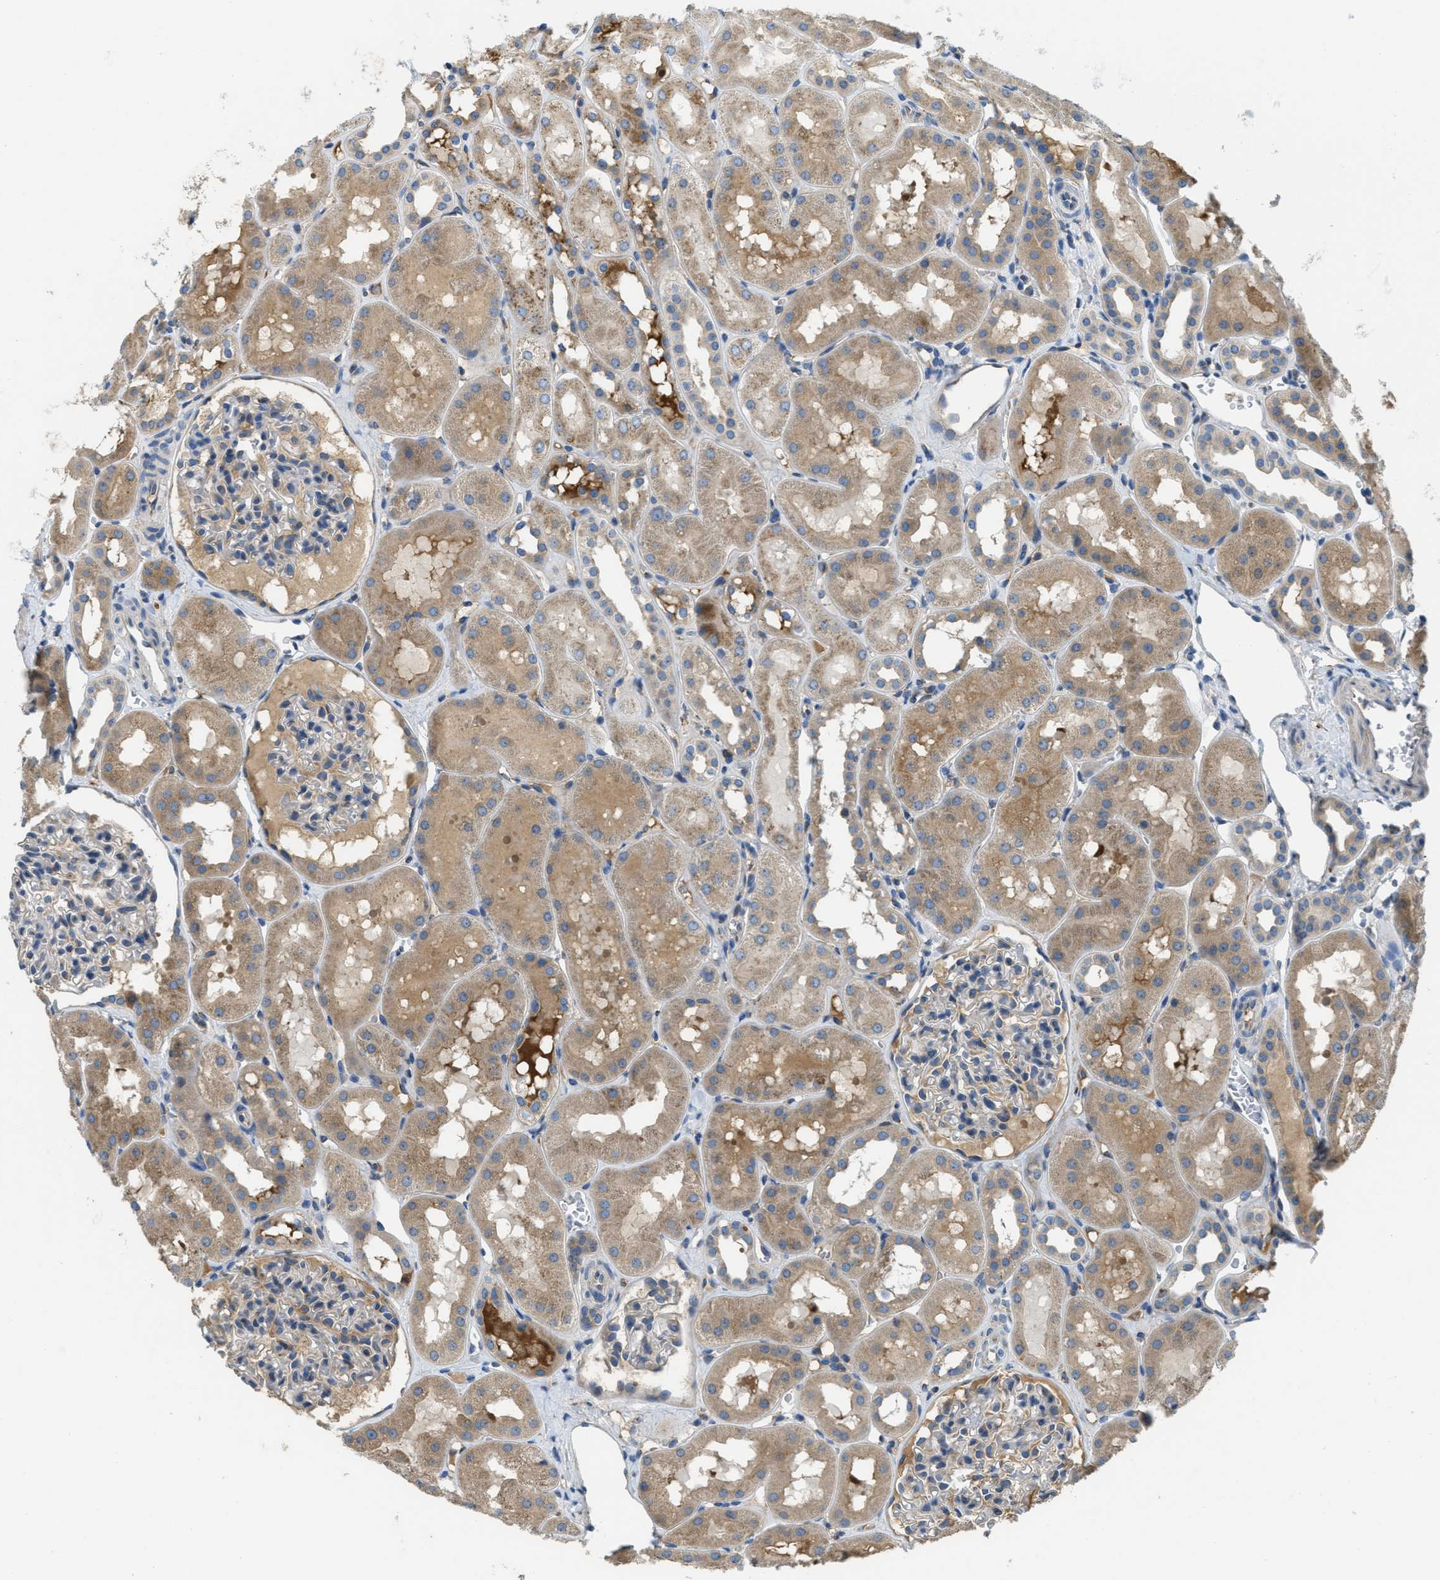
{"staining": {"intensity": "negative", "quantity": "none", "location": "none"}, "tissue": "kidney", "cell_type": "Cells in glomeruli", "image_type": "normal", "snomed": [{"axis": "morphology", "description": "Normal tissue, NOS"}, {"axis": "topography", "description": "Kidney"}, {"axis": "topography", "description": "Urinary bladder"}], "caption": "IHC of unremarkable human kidney demonstrates no positivity in cells in glomeruli.", "gene": "SSR1", "patient": {"sex": "male", "age": 16}}